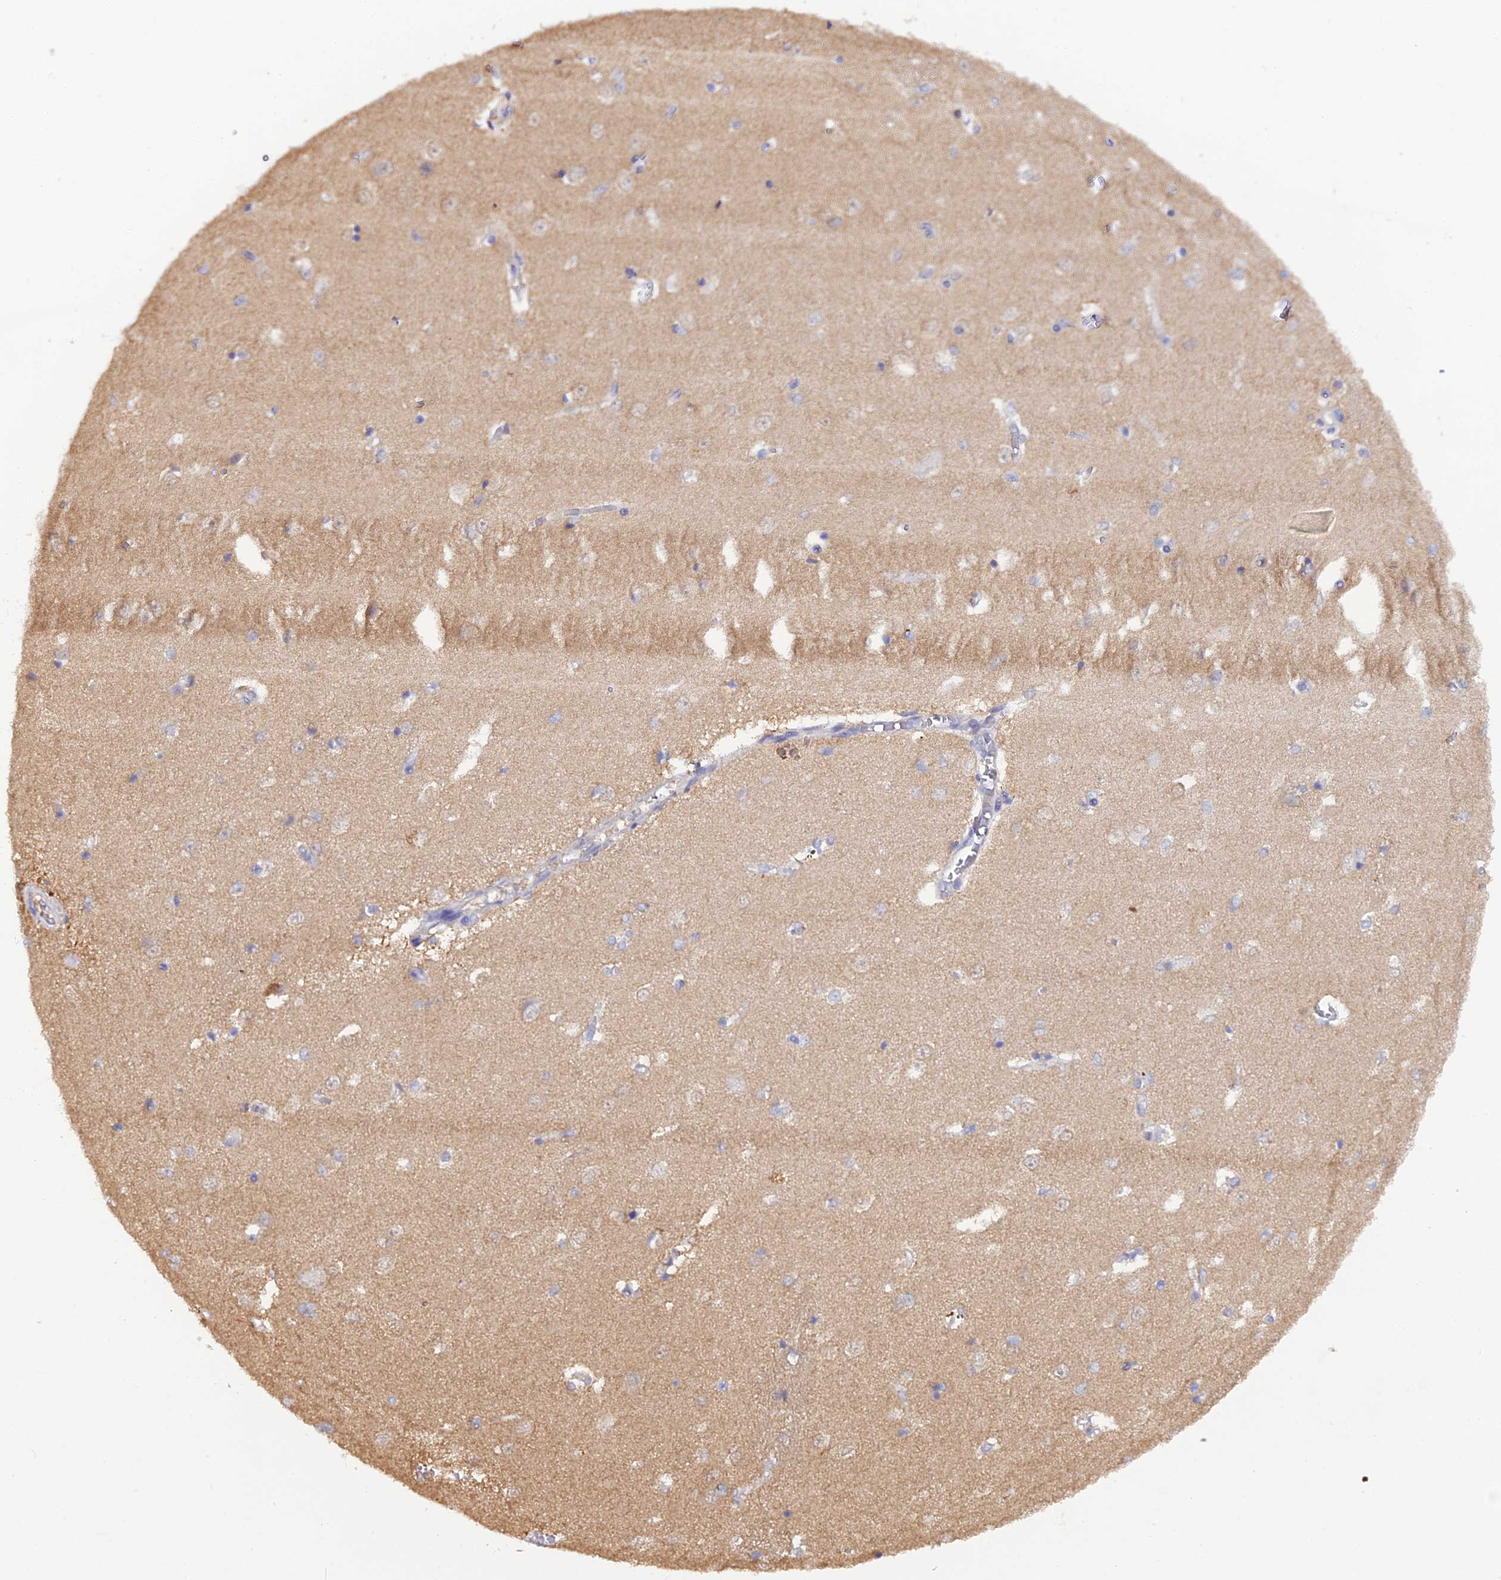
{"staining": {"intensity": "weak", "quantity": "25%-75%", "location": "cytoplasmic/membranous"}, "tissue": "caudate", "cell_type": "Glial cells", "image_type": "normal", "snomed": [{"axis": "morphology", "description": "Normal tissue, NOS"}, {"axis": "topography", "description": "Lateral ventricle wall"}], "caption": "Immunohistochemistry (IHC) of unremarkable human caudate shows low levels of weak cytoplasmic/membranous expression in about 25%-75% of glial cells. The protein is stained brown, and the nuclei are stained in blue (DAB IHC with brightfield microscopy, high magnification).", "gene": "HINT1", "patient": {"sex": "male", "age": 37}}